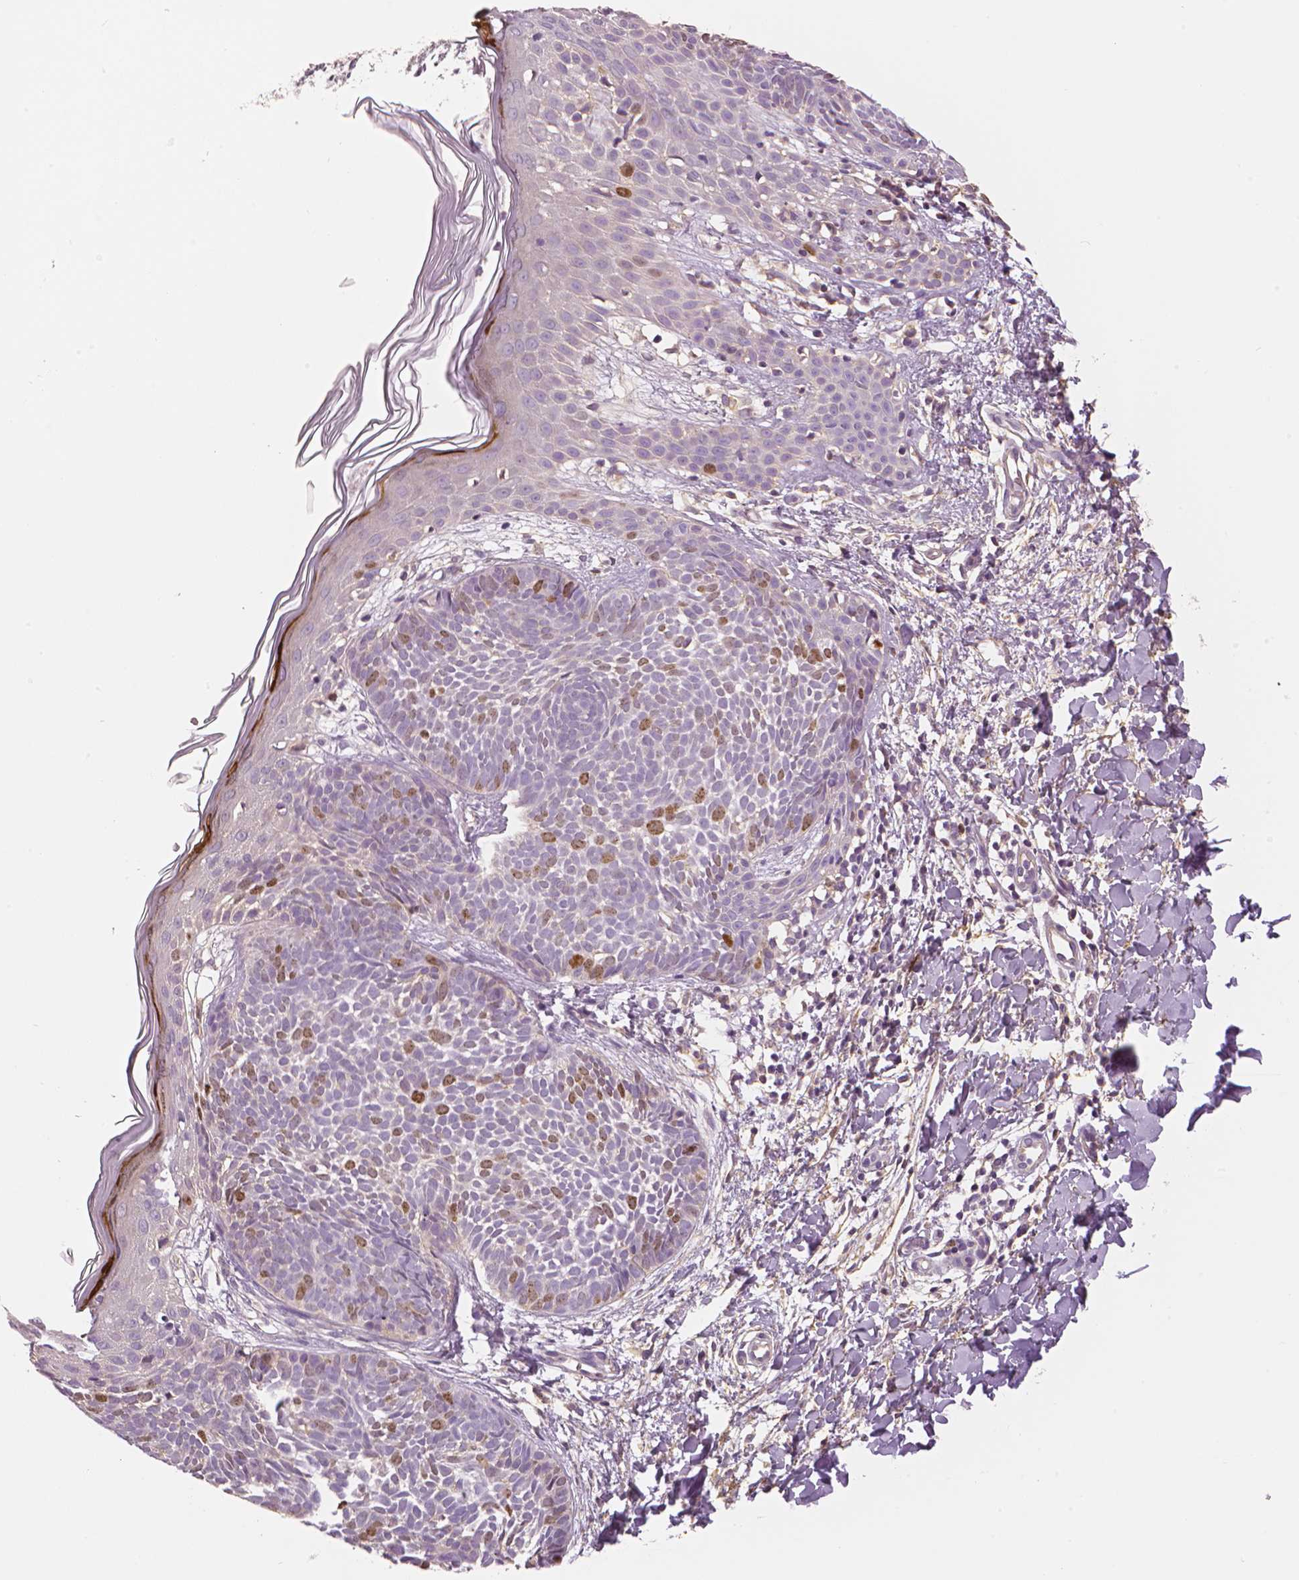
{"staining": {"intensity": "moderate", "quantity": "<25%", "location": "nuclear"}, "tissue": "skin cancer", "cell_type": "Tumor cells", "image_type": "cancer", "snomed": [{"axis": "morphology", "description": "Basal cell carcinoma"}, {"axis": "topography", "description": "Skin"}], "caption": "Brown immunohistochemical staining in basal cell carcinoma (skin) reveals moderate nuclear expression in approximately <25% of tumor cells.", "gene": "MKI67", "patient": {"sex": "female", "age": 51}}